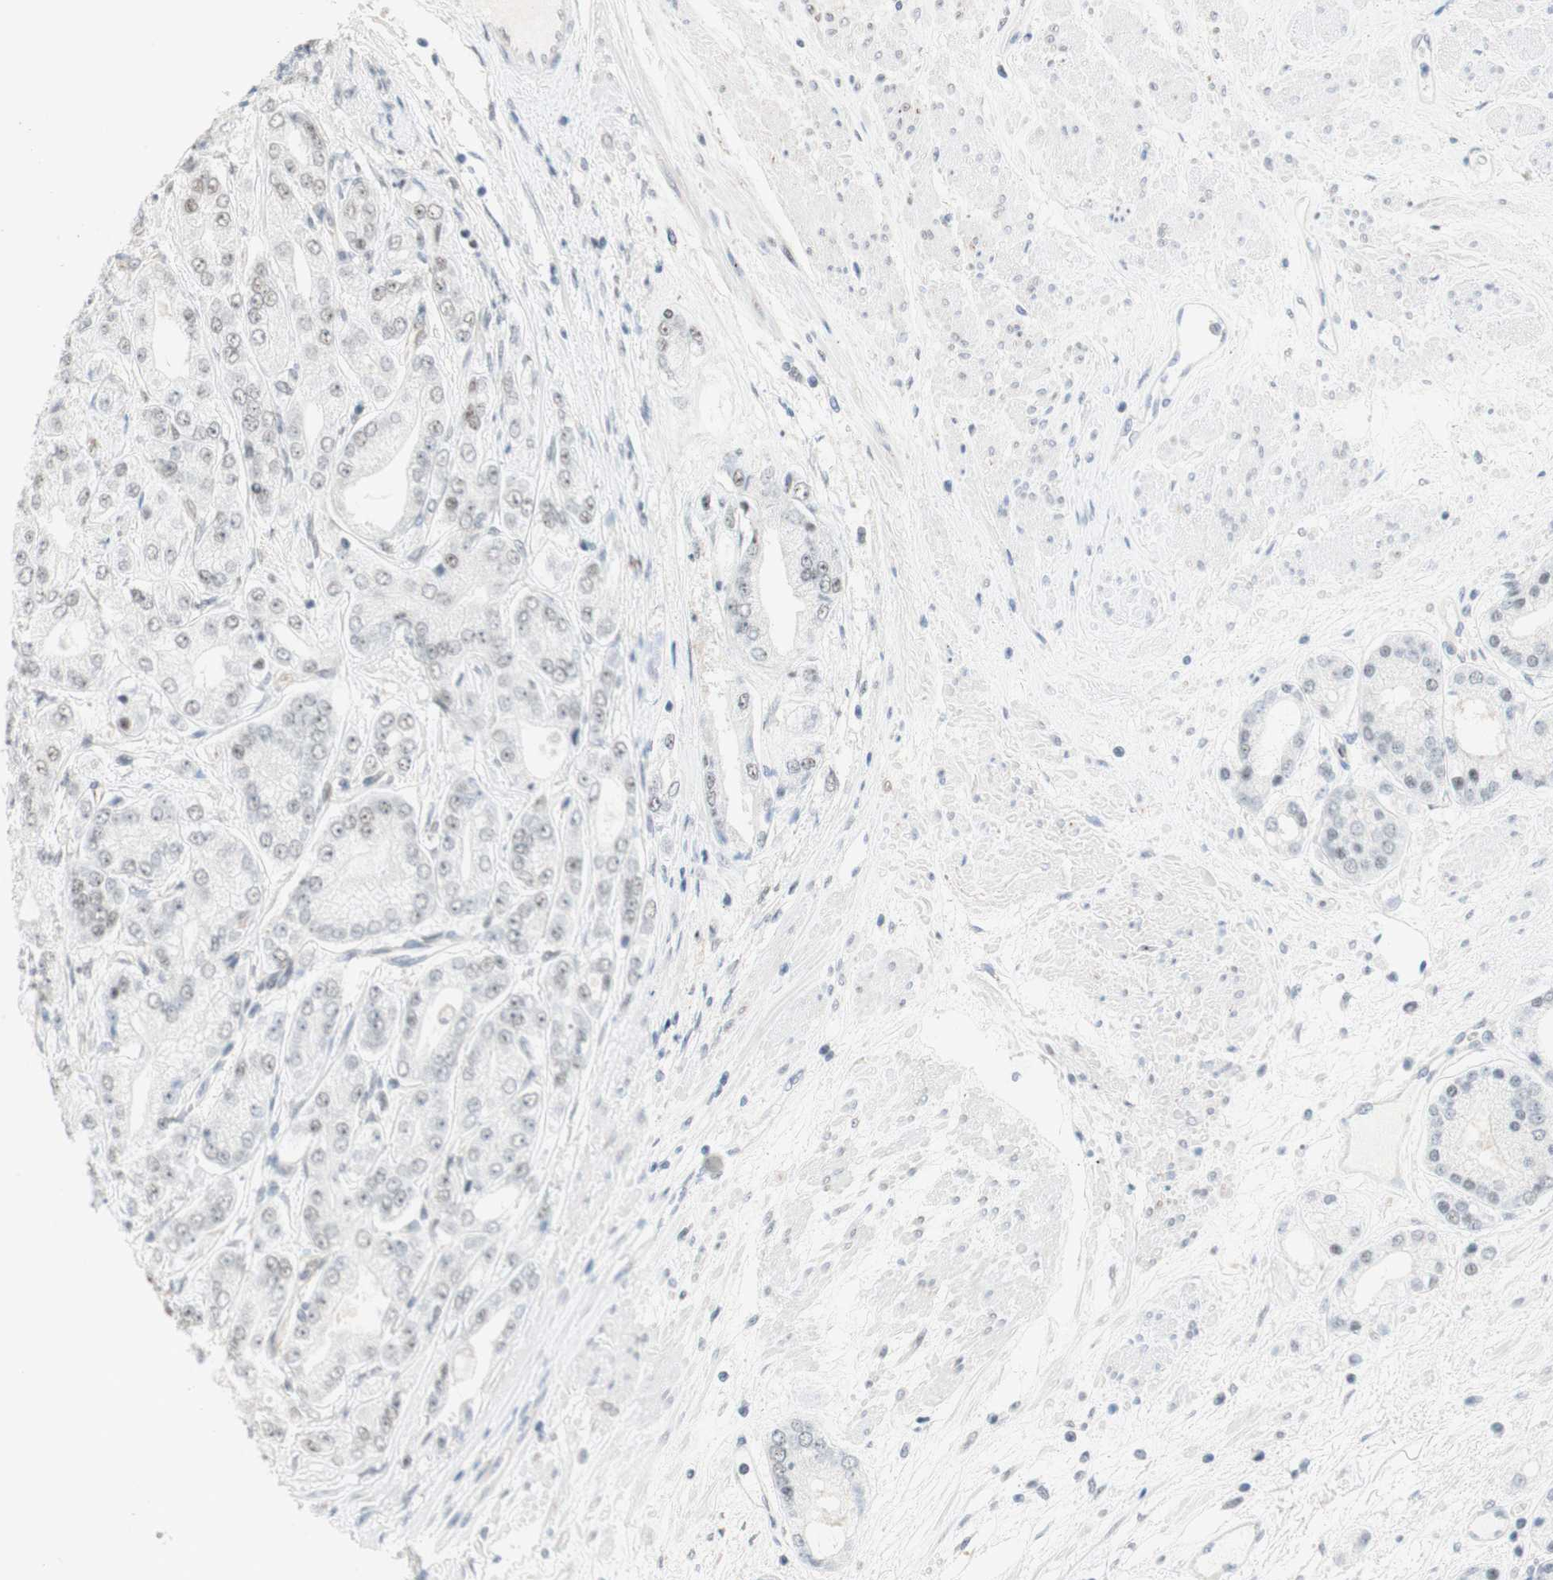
{"staining": {"intensity": "negative", "quantity": "none", "location": "none"}, "tissue": "prostate cancer", "cell_type": "Tumor cells", "image_type": "cancer", "snomed": [{"axis": "morphology", "description": "Adenocarcinoma, High grade"}, {"axis": "topography", "description": "Prostate"}], "caption": "Immunohistochemistry (IHC) histopathology image of neoplastic tissue: human prostate cancer (high-grade adenocarcinoma) stained with DAB (3,3'-diaminobenzidine) reveals no significant protein expression in tumor cells.", "gene": "SAP18", "patient": {"sex": "male", "age": 59}}